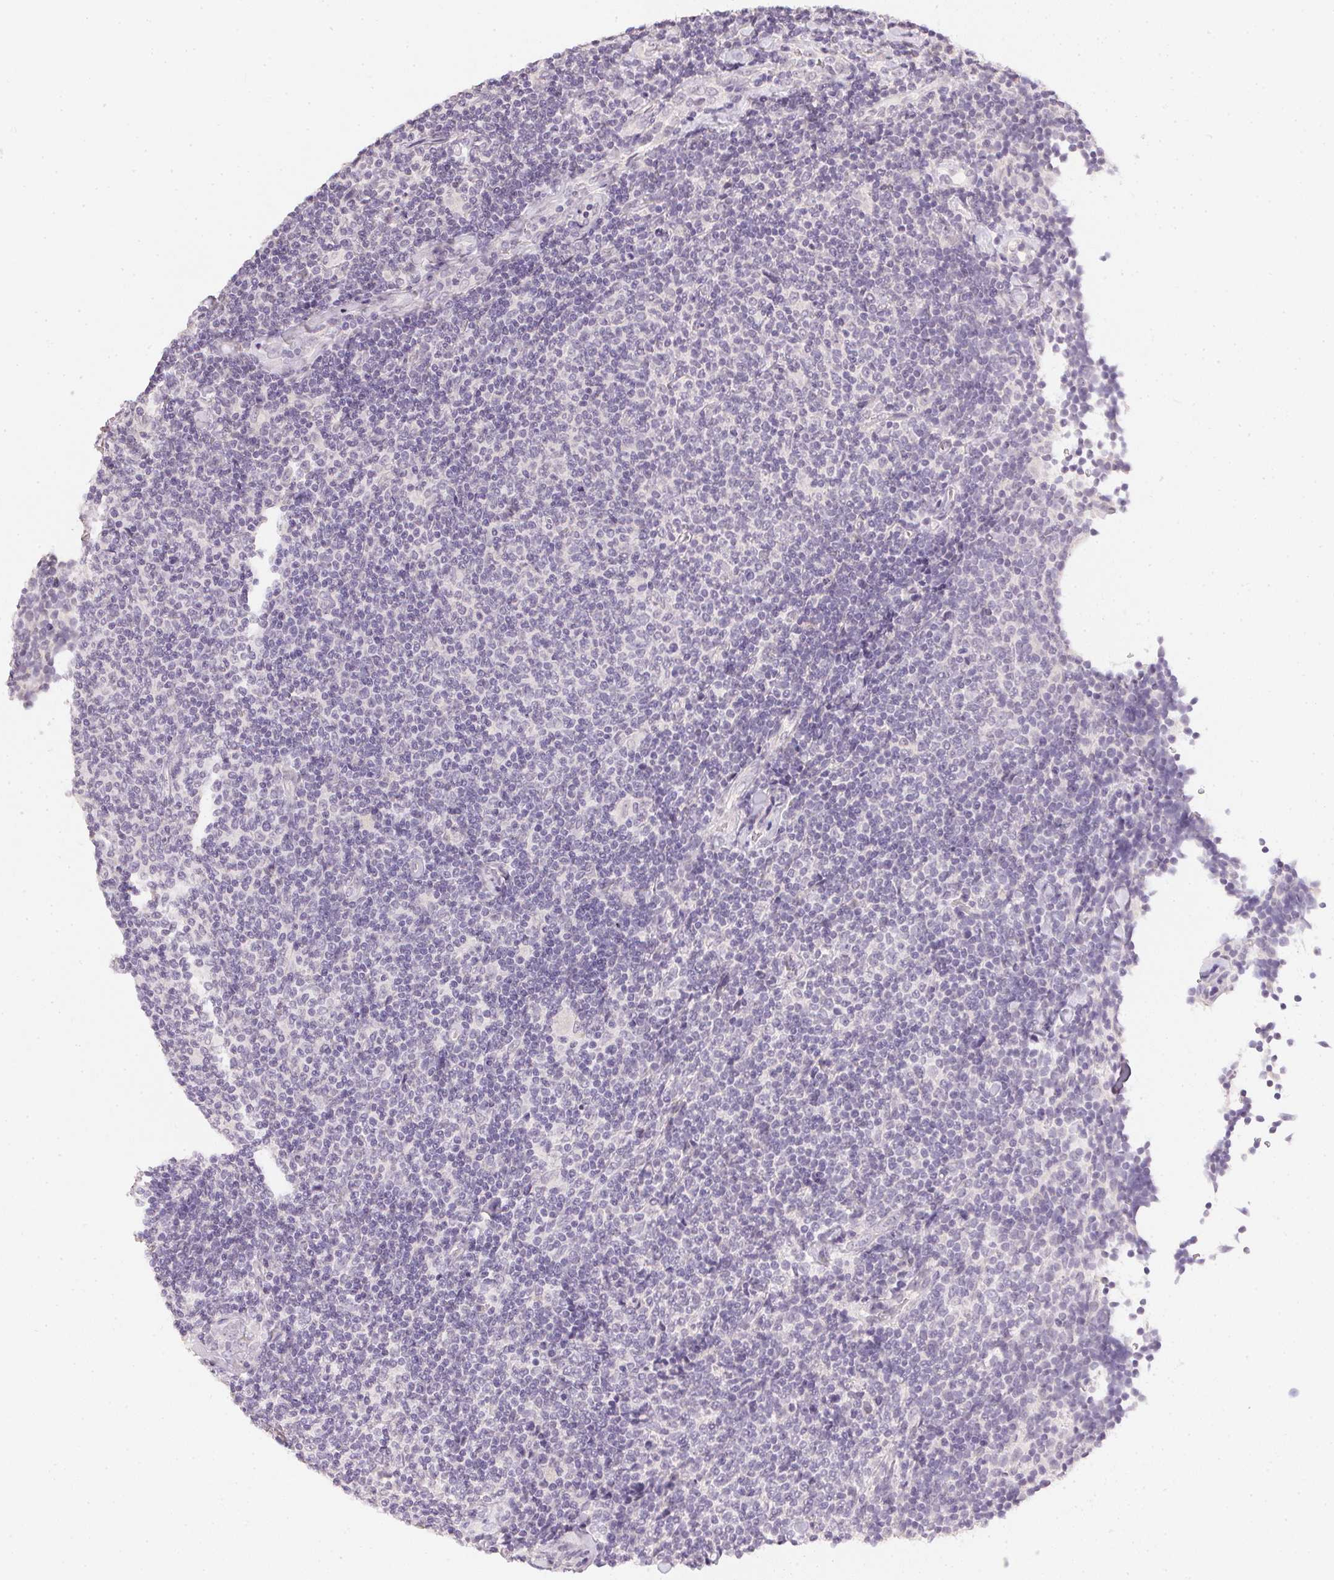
{"staining": {"intensity": "negative", "quantity": "none", "location": "none"}, "tissue": "lymphoma", "cell_type": "Tumor cells", "image_type": "cancer", "snomed": [{"axis": "morphology", "description": "Malignant lymphoma, non-Hodgkin's type, Low grade"}, {"axis": "topography", "description": "Lymph node"}], "caption": "Immunohistochemistry micrograph of lymphoma stained for a protein (brown), which displays no positivity in tumor cells.", "gene": "PPY", "patient": {"sex": "male", "age": 52}}